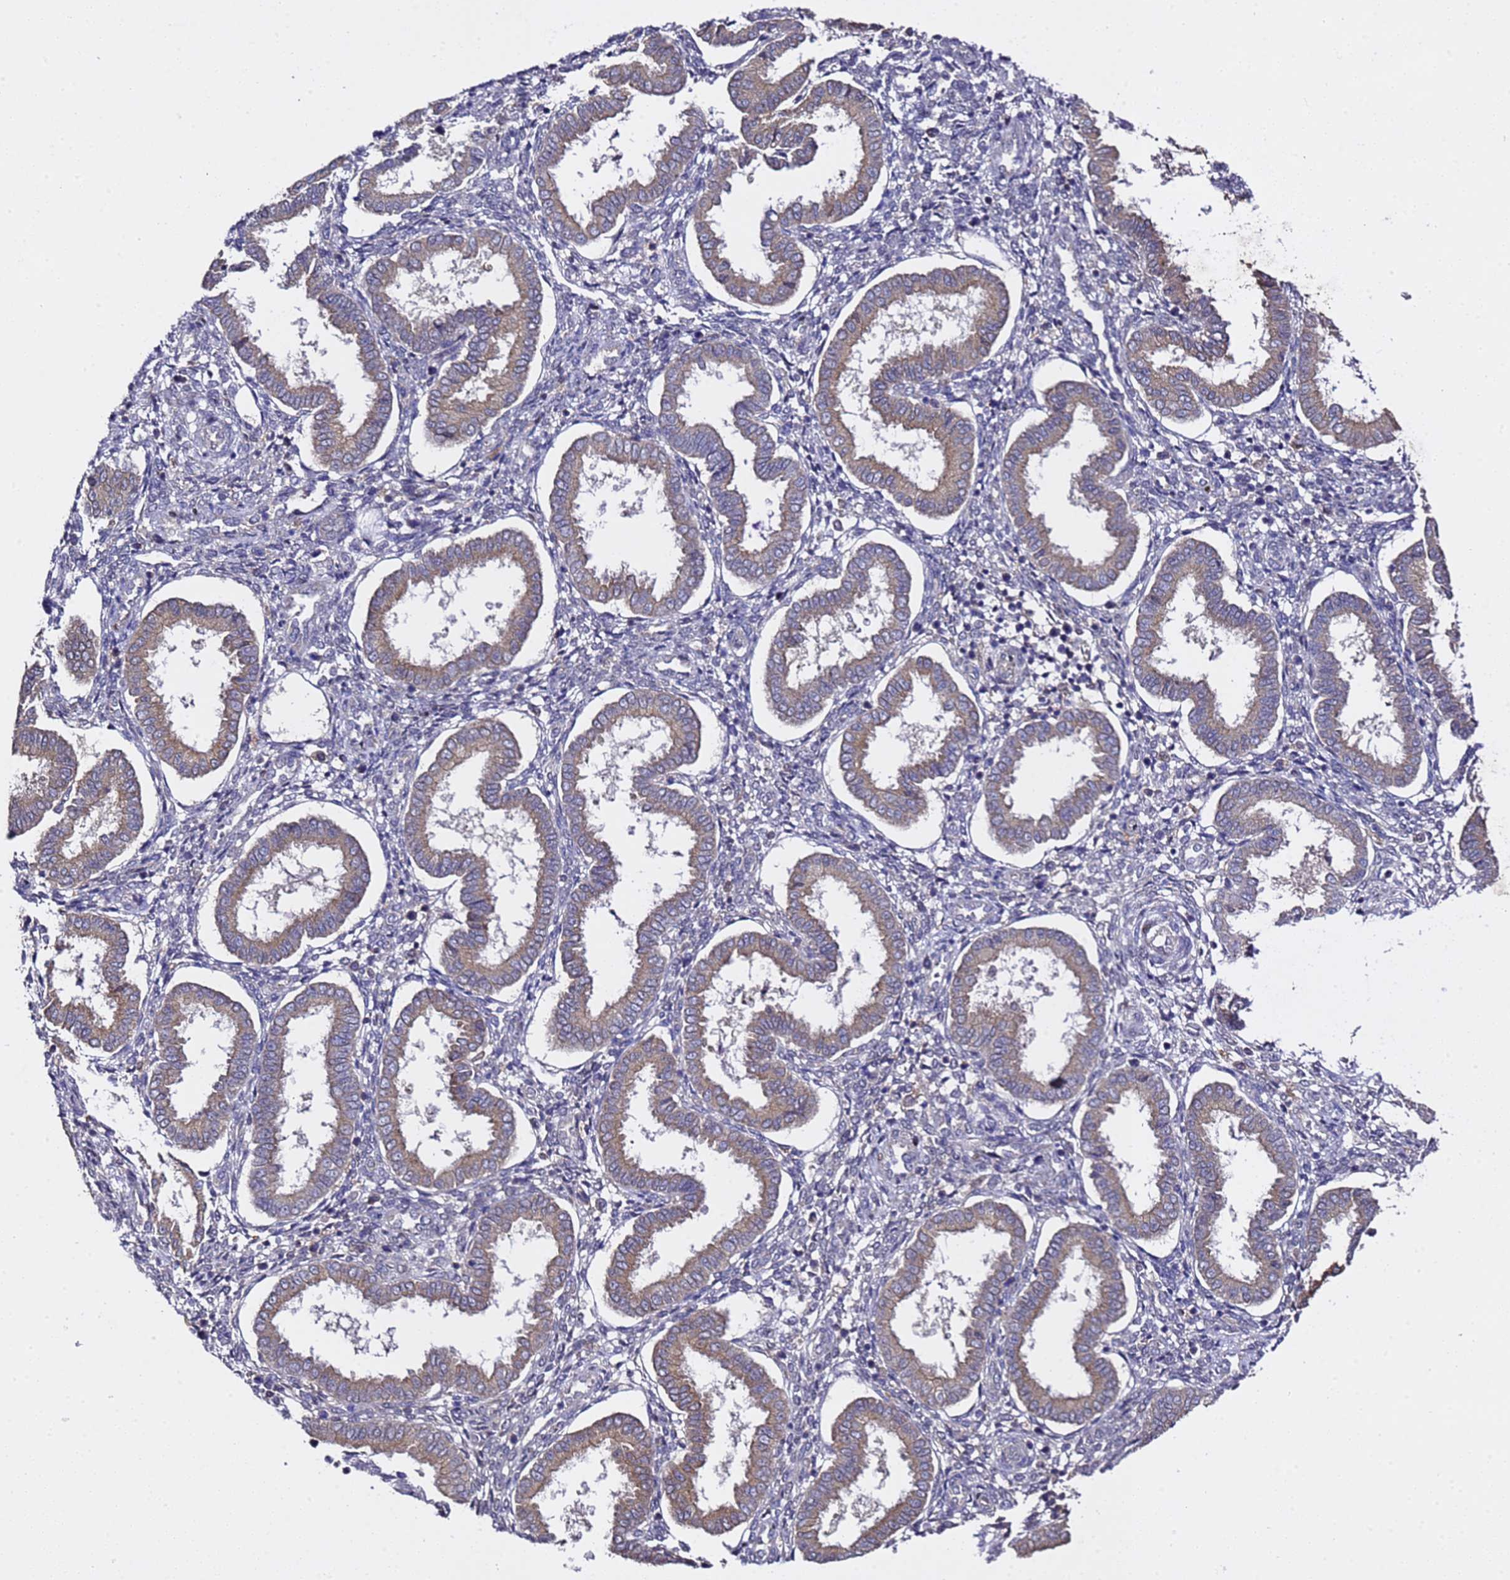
{"staining": {"intensity": "negative", "quantity": "none", "location": "none"}, "tissue": "endometrium", "cell_type": "Cells in endometrial stroma", "image_type": "normal", "snomed": [{"axis": "morphology", "description": "Normal tissue, NOS"}, {"axis": "topography", "description": "Endometrium"}], "caption": "Immunohistochemical staining of benign human endometrium reveals no significant staining in cells in endometrial stroma. (Stains: DAB immunohistochemistry (IHC) with hematoxylin counter stain, Microscopy: brightfield microscopy at high magnification).", "gene": "ALG3", "patient": {"sex": "female", "age": 24}}